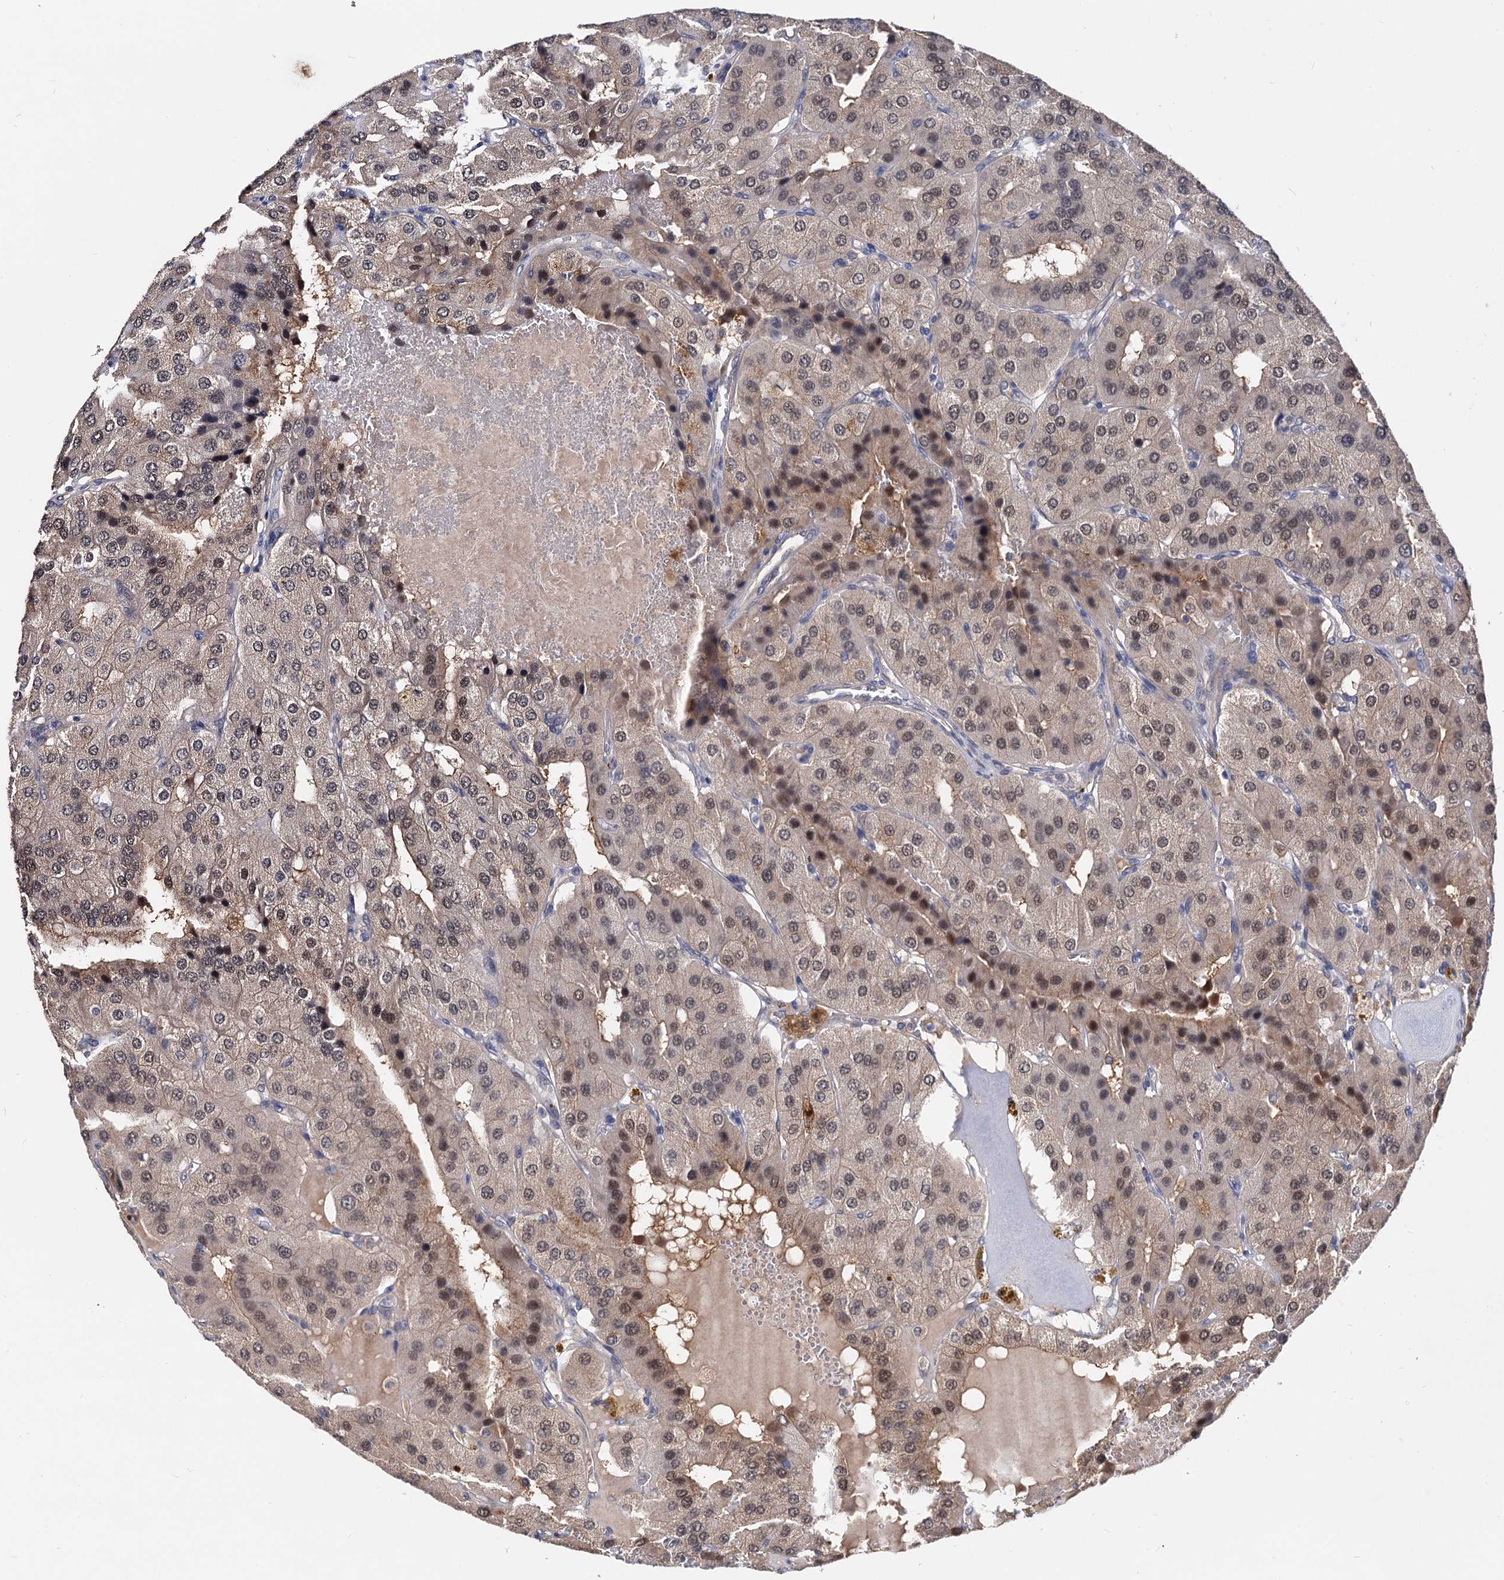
{"staining": {"intensity": "weak", "quantity": ">75%", "location": "nuclear"}, "tissue": "parathyroid gland", "cell_type": "Glandular cells", "image_type": "normal", "snomed": [{"axis": "morphology", "description": "Normal tissue, NOS"}, {"axis": "morphology", "description": "Adenoma, NOS"}, {"axis": "topography", "description": "Parathyroid gland"}], "caption": "Brown immunohistochemical staining in benign parathyroid gland reveals weak nuclear expression in approximately >75% of glandular cells. Ihc stains the protein in brown and the nuclei are stained blue.", "gene": "PSMD4", "patient": {"sex": "female", "age": 86}}